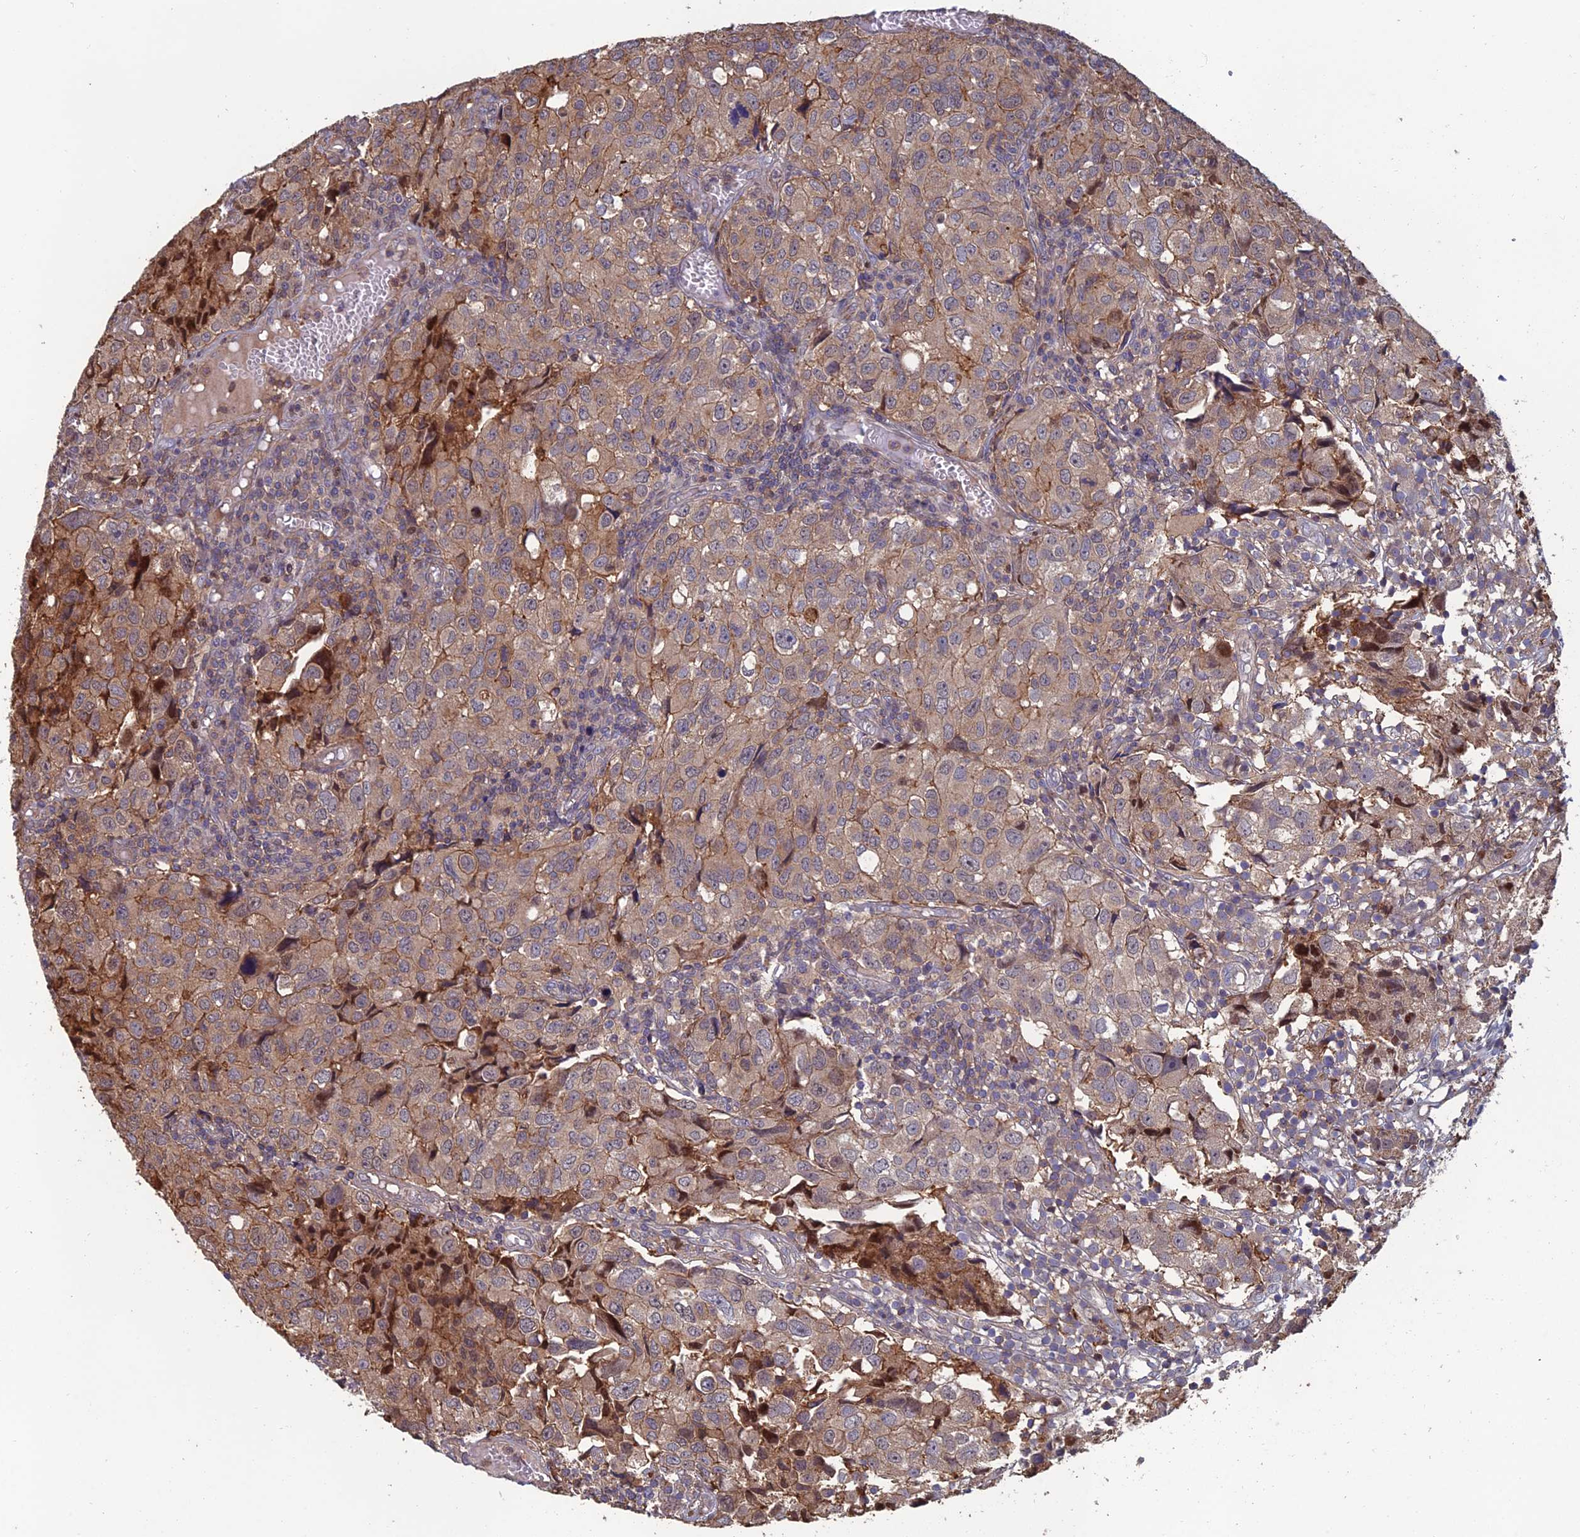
{"staining": {"intensity": "weak", "quantity": "25%-75%", "location": "cytoplasmic/membranous"}, "tissue": "urothelial cancer", "cell_type": "Tumor cells", "image_type": "cancer", "snomed": [{"axis": "morphology", "description": "Urothelial carcinoma, High grade"}, {"axis": "topography", "description": "Urinary bladder"}], "caption": "High-magnification brightfield microscopy of urothelial carcinoma (high-grade) stained with DAB (brown) and counterstained with hematoxylin (blue). tumor cells exhibit weak cytoplasmic/membranous staining is present in about25%-75% of cells.", "gene": "C15orf62", "patient": {"sex": "female", "age": 75}}